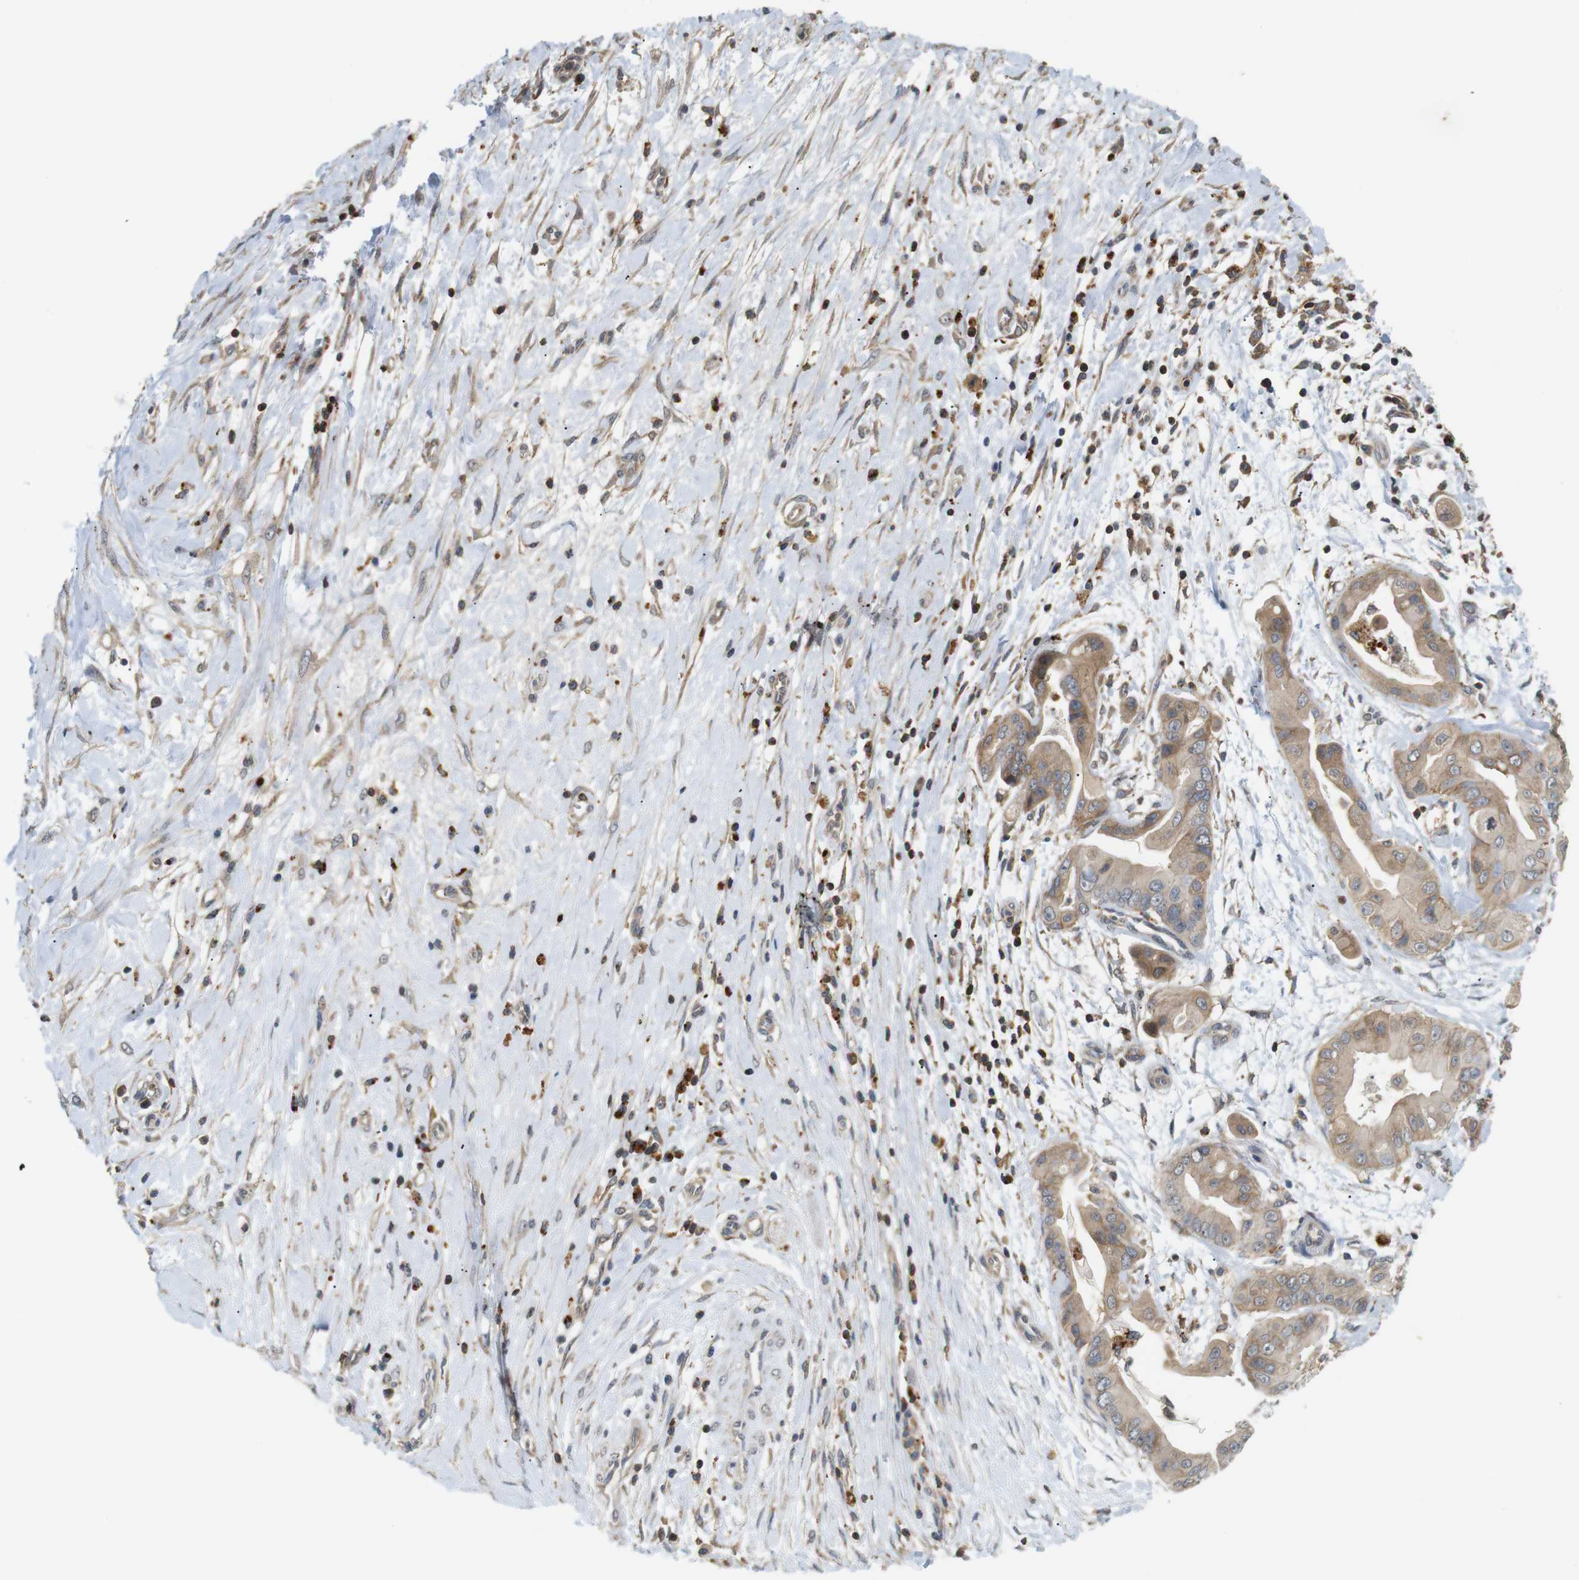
{"staining": {"intensity": "moderate", "quantity": ">75%", "location": "cytoplasmic/membranous"}, "tissue": "pancreatic cancer", "cell_type": "Tumor cells", "image_type": "cancer", "snomed": [{"axis": "morphology", "description": "Adenocarcinoma, NOS"}, {"axis": "topography", "description": "Pancreas"}], "caption": "Pancreatic adenocarcinoma tissue reveals moderate cytoplasmic/membranous staining in approximately >75% of tumor cells, visualized by immunohistochemistry.", "gene": "KSR1", "patient": {"sex": "female", "age": 75}}